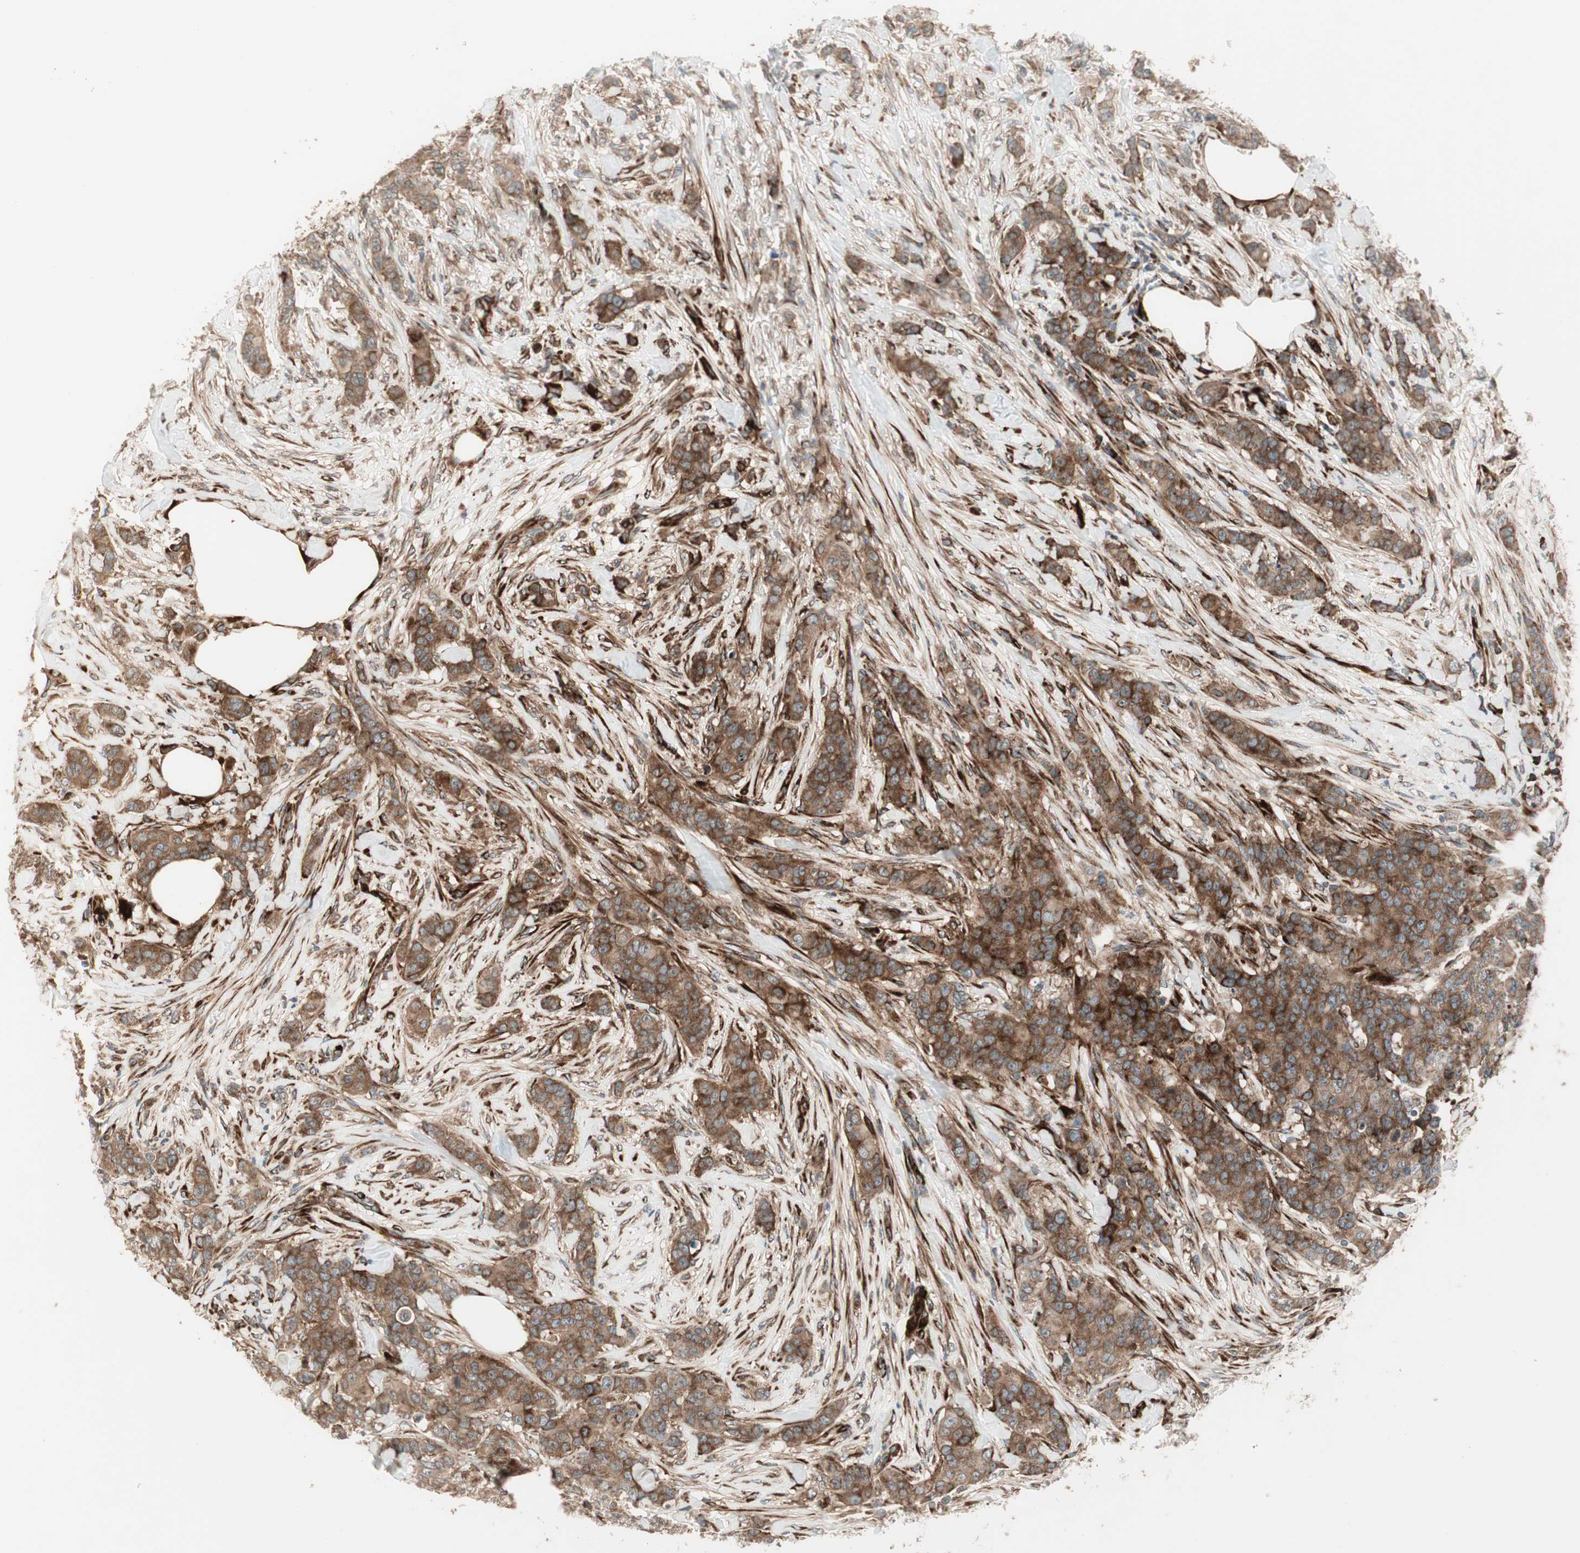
{"staining": {"intensity": "strong", "quantity": ">75%", "location": "cytoplasmic/membranous"}, "tissue": "breast cancer", "cell_type": "Tumor cells", "image_type": "cancer", "snomed": [{"axis": "morphology", "description": "Duct carcinoma"}, {"axis": "topography", "description": "Breast"}], "caption": "Strong cytoplasmic/membranous staining is seen in approximately >75% of tumor cells in breast cancer.", "gene": "PPP2R5E", "patient": {"sex": "female", "age": 40}}